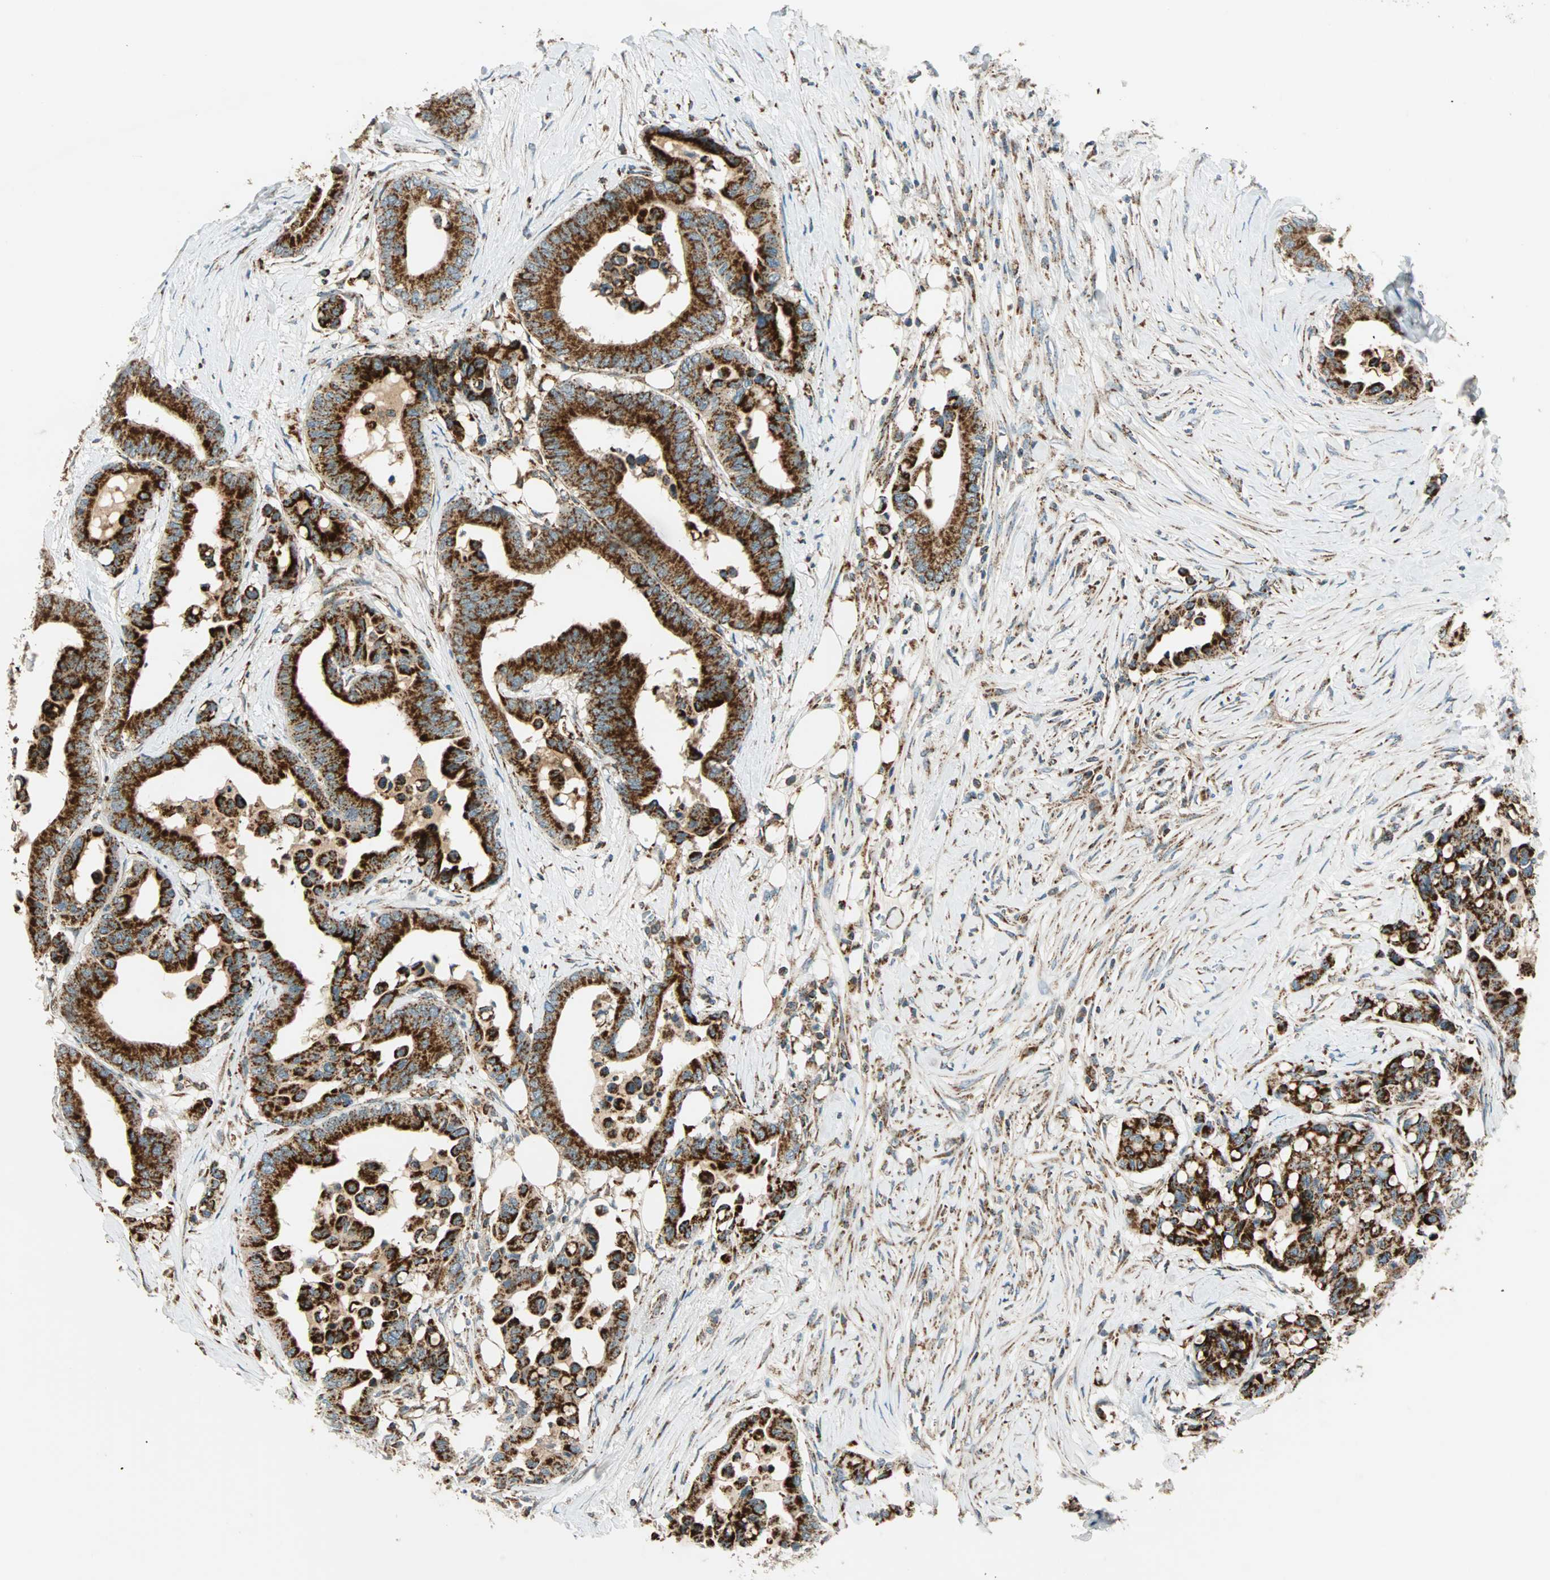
{"staining": {"intensity": "strong", "quantity": ">75%", "location": "cytoplasmic/membranous"}, "tissue": "colorectal cancer", "cell_type": "Tumor cells", "image_type": "cancer", "snomed": [{"axis": "morphology", "description": "Normal tissue, NOS"}, {"axis": "morphology", "description": "Adenocarcinoma, NOS"}, {"axis": "topography", "description": "Colon"}], "caption": "An IHC micrograph of neoplastic tissue is shown. Protein staining in brown shows strong cytoplasmic/membranous positivity in colorectal adenocarcinoma within tumor cells. (IHC, brightfield microscopy, high magnification).", "gene": "SPRY4", "patient": {"sex": "male", "age": 82}}